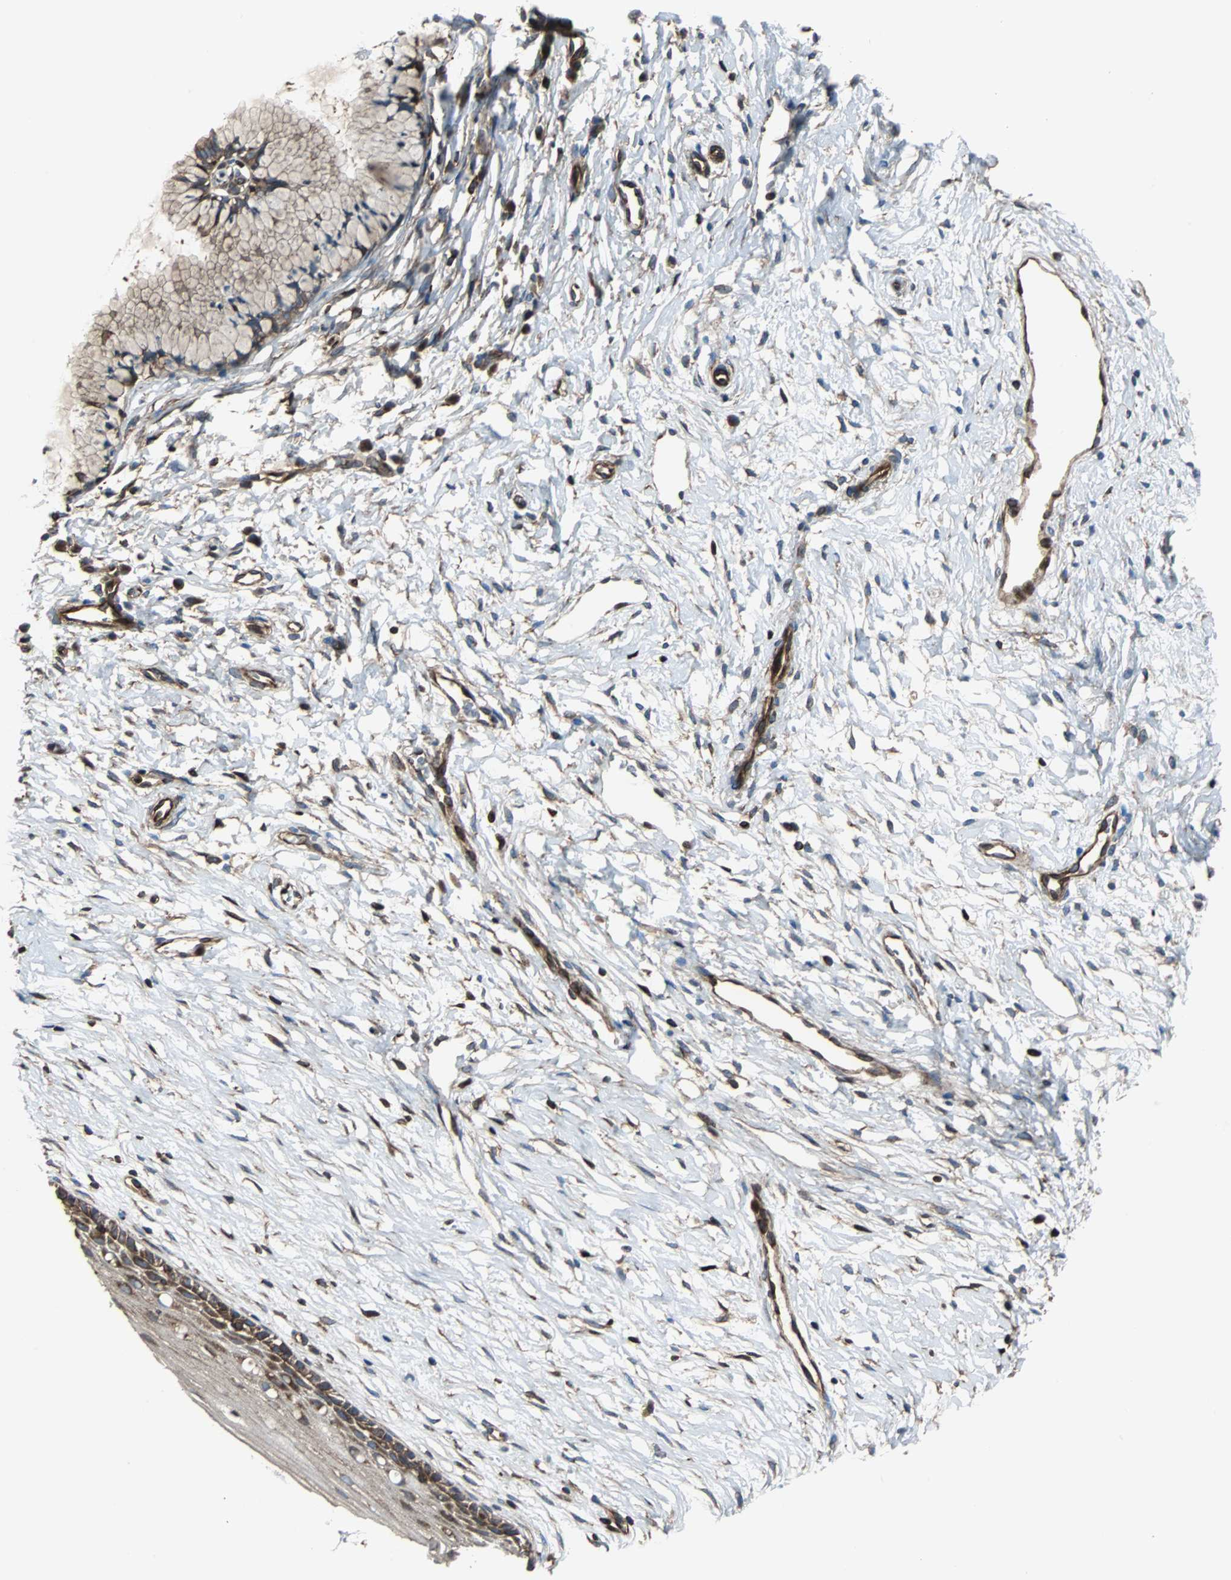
{"staining": {"intensity": "strong", "quantity": ">75%", "location": "cytoplasmic/membranous,nuclear"}, "tissue": "cervix", "cell_type": "Glandular cells", "image_type": "normal", "snomed": [{"axis": "morphology", "description": "Normal tissue, NOS"}, {"axis": "topography", "description": "Cervix"}], "caption": "Immunohistochemical staining of unremarkable cervix displays >75% levels of strong cytoplasmic/membranous,nuclear protein expression in approximately >75% of glandular cells. The staining is performed using DAB (3,3'-diaminobenzidine) brown chromogen to label protein expression. The nuclei are counter-stained blue using hematoxylin.", "gene": "RELA", "patient": {"sex": "female", "age": 46}}